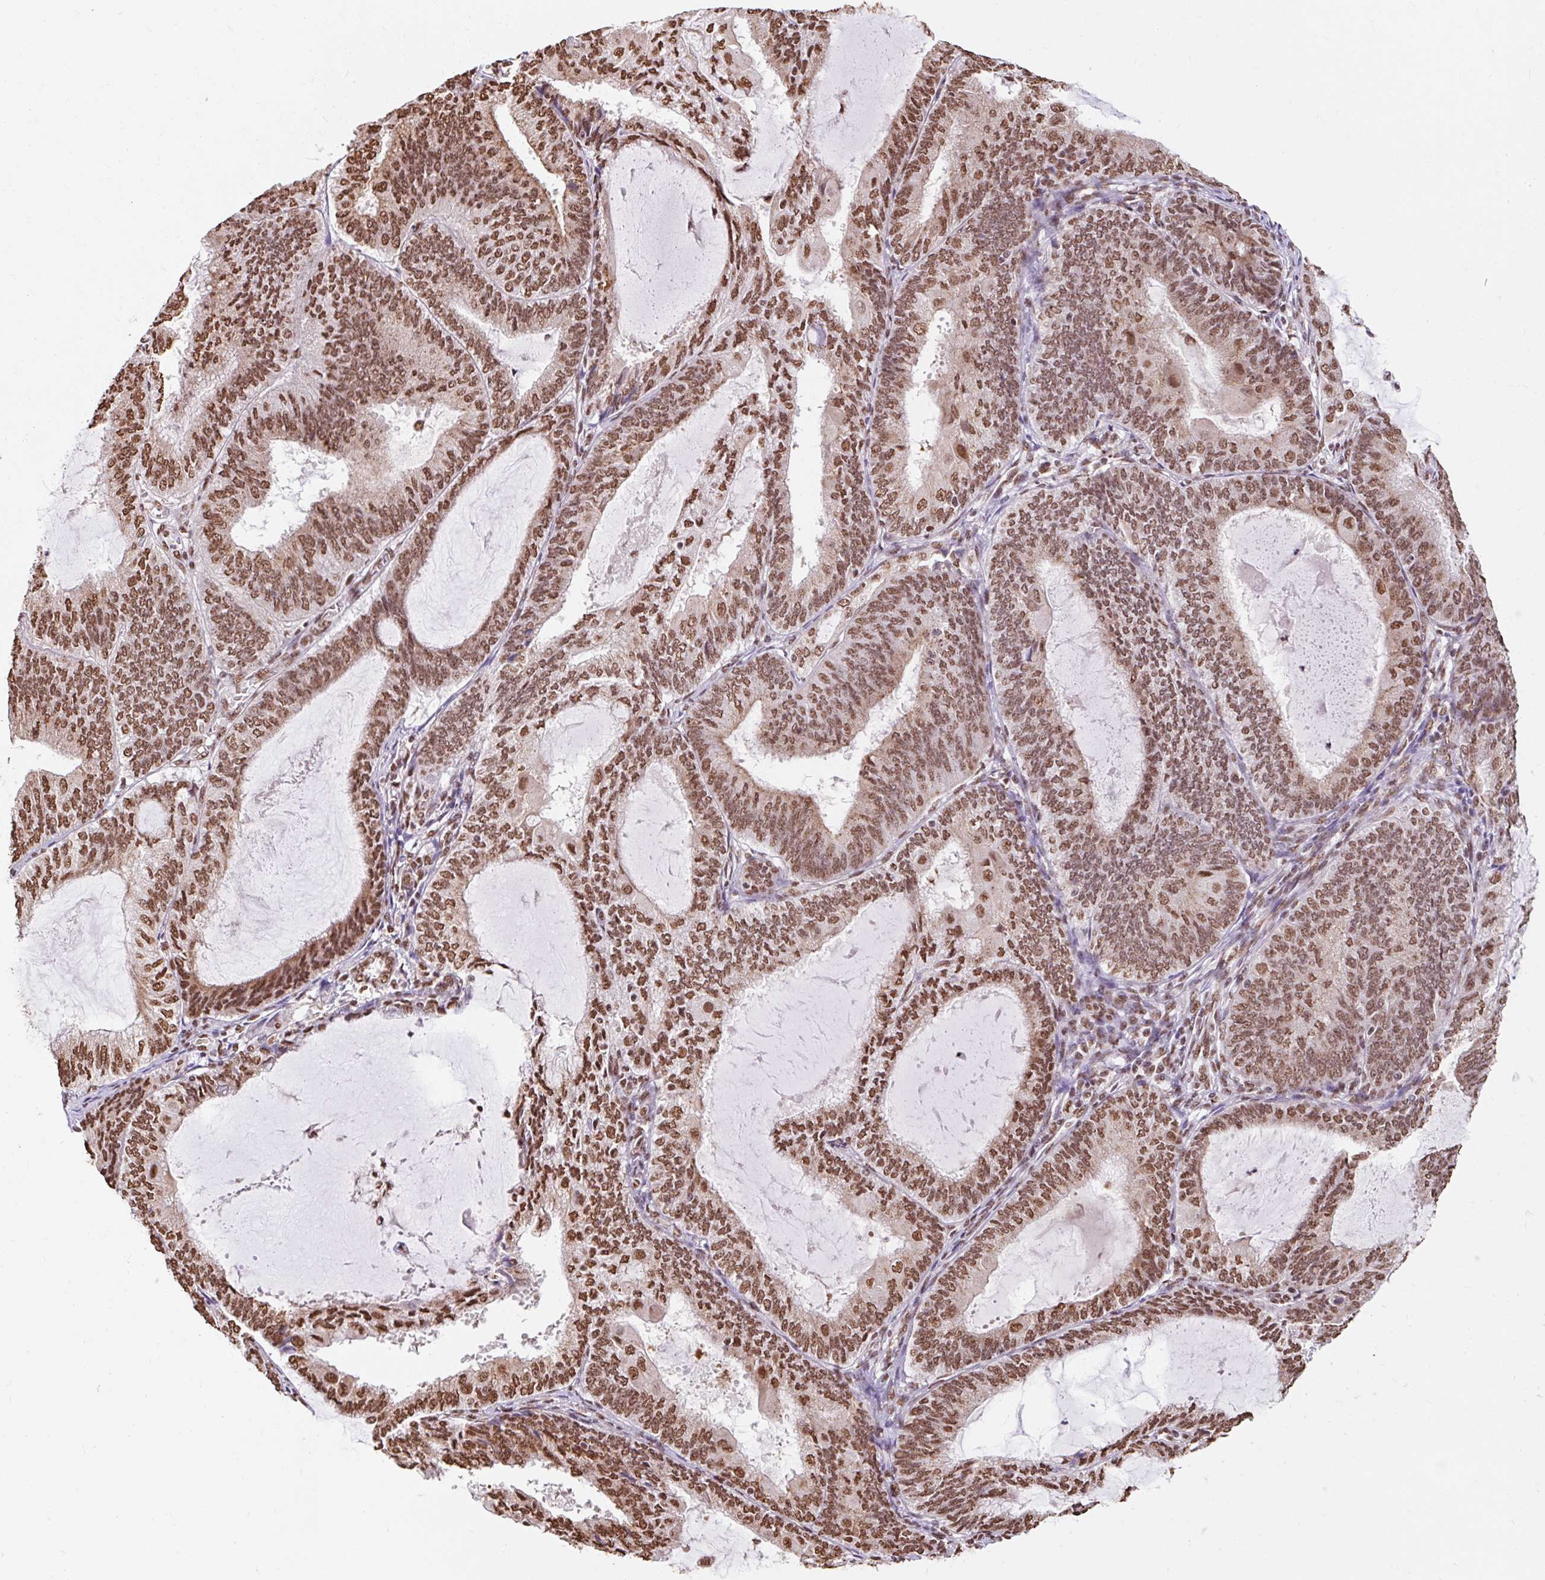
{"staining": {"intensity": "moderate", "quantity": ">75%", "location": "nuclear"}, "tissue": "endometrial cancer", "cell_type": "Tumor cells", "image_type": "cancer", "snomed": [{"axis": "morphology", "description": "Adenocarcinoma, NOS"}, {"axis": "topography", "description": "Endometrium"}], "caption": "A brown stain labels moderate nuclear staining of a protein in adenocarcinoma (endometrial) tumor cells.", "gene": "BICRA", "patient": {"sex": "female", "age": 81}}